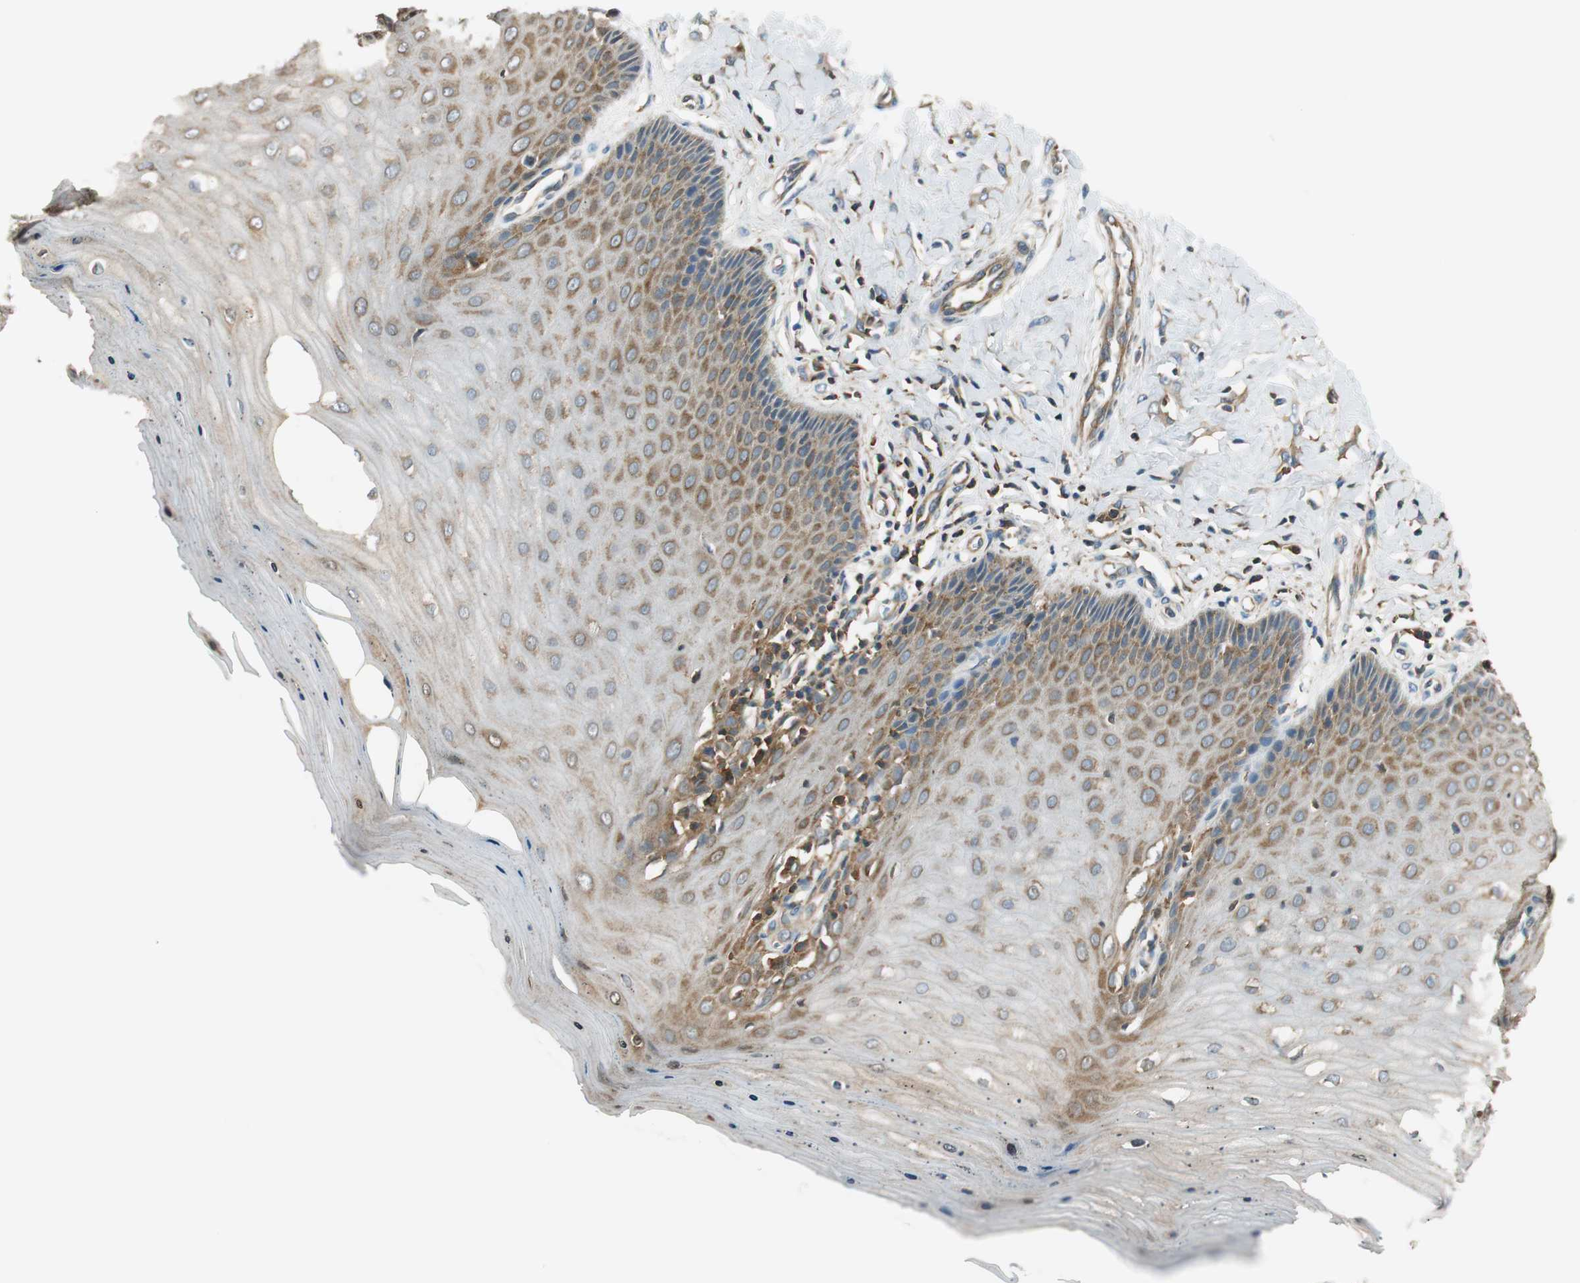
{"staining": {"intensity": "moderate", "quantity": "25%-75%", "location": "cytoplasmic/membranous"}, "tissue": "cervix", "cell_type": "Glandular cells", "image_type": "normal", "snomed": [{"axis": "morphology", "description": "Normal tissue, NOS"}, {"axis": "topography", "description": "Cervix"}], "caption": "Protein analysis of normal cervix reveals moderate cytoplasmic/membranous staining in approximately 25%-75% of glandular cells.", "gene": "PI4K2B", "patient": {"sex": "female", "age": 55}}